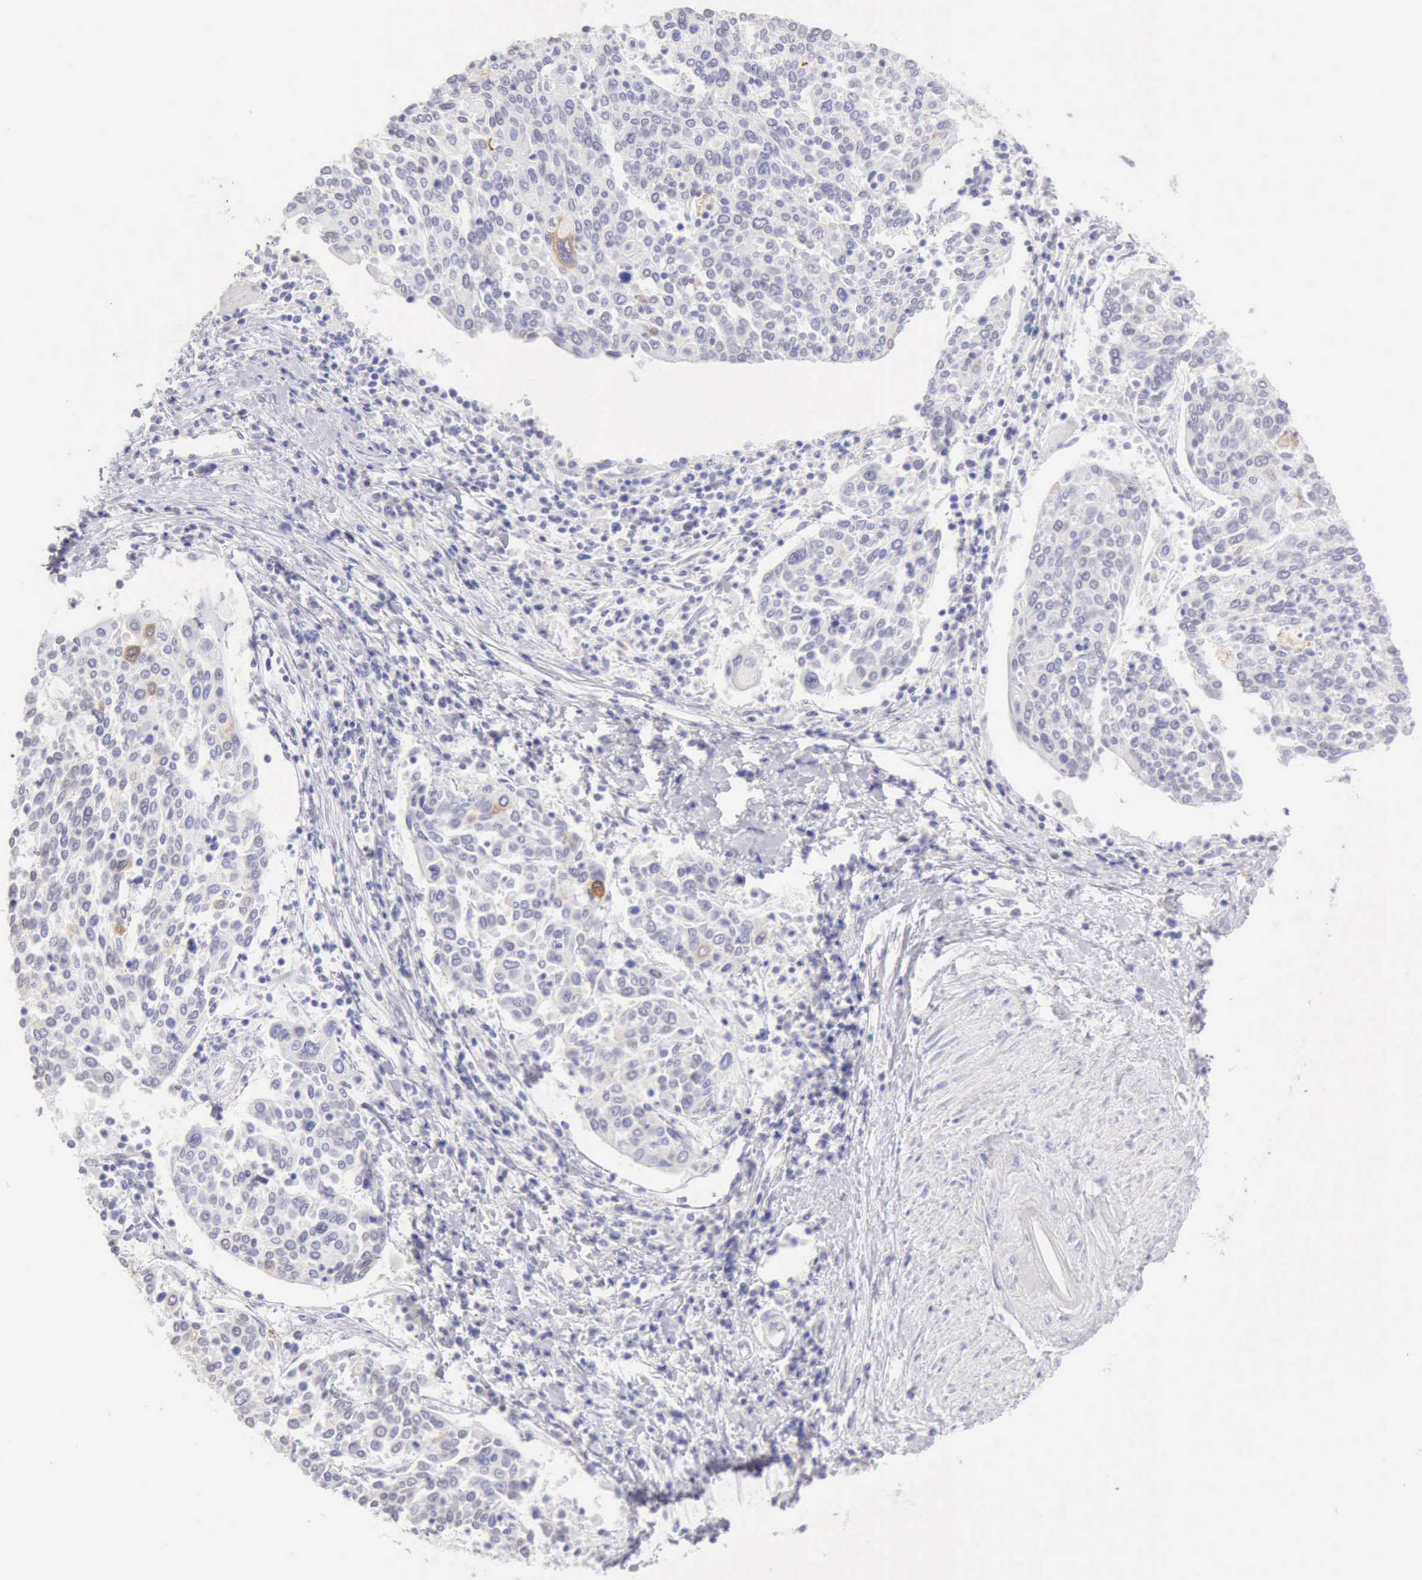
{"staining": {"intensity": "negative", "quantity": "none", "location": "none"}, "tissue": "cervical cancer", "cell_type": "Tumor cells", "image_type": "cancer", "snomed": [{"axis": "morphology", "description": "Squamous cell carcinoma, NOS"}, {"axis": "topography", "description": "Cervix"}], "caption": "An immunohistochemistry (IHC) micrograph of cervical cancer is shown. There is no staining in tumor cells of cervical cancer.", "gene": "RNASE1", "patient": {"sex": "female", "age": 40}}